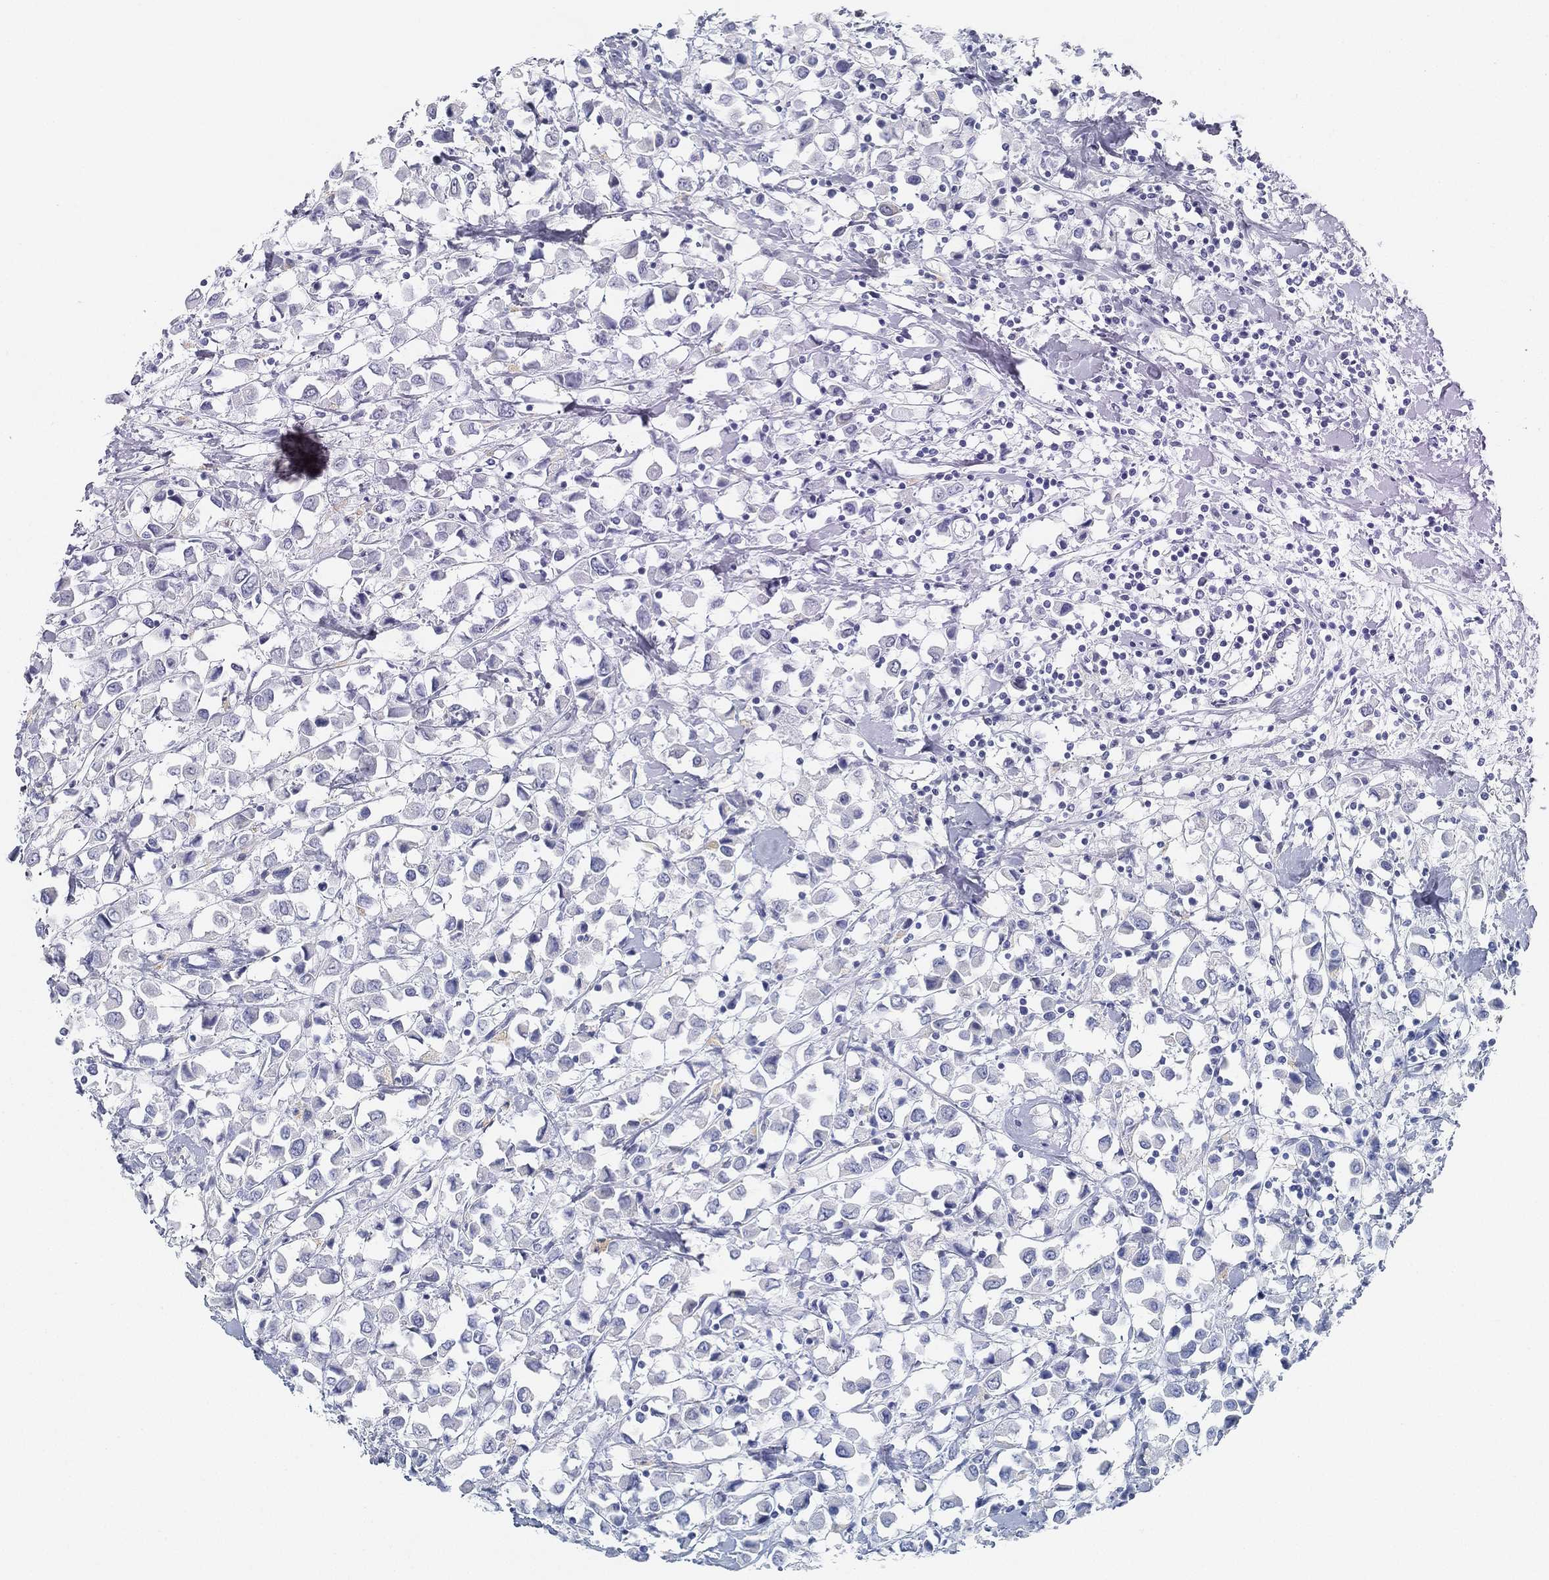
{"staining": {"intensity": "negative", "quantity": "none", "location": "none"}, "tissue": "breast cancer", "cell_type": "Tumor cells", "image_type": "cancer", "snomed": [{"axis": "morphology", "description": "Duct carcinoma"}, {"axis": "topography", "description": "Breast"}], "caption": "Histopathology image shows no protein expression in tumor cells of invasive ductal carcinoma (breast) tissue. The staining was performed using DAB (3,3'-diaminobenzidine) to visualize the protein expression in brown, while the nuclei were stained in blue with hematoxylin (Magnification: 20x).", "gene": "GPR61", "patient": {"sex": "female", "age": 61}}